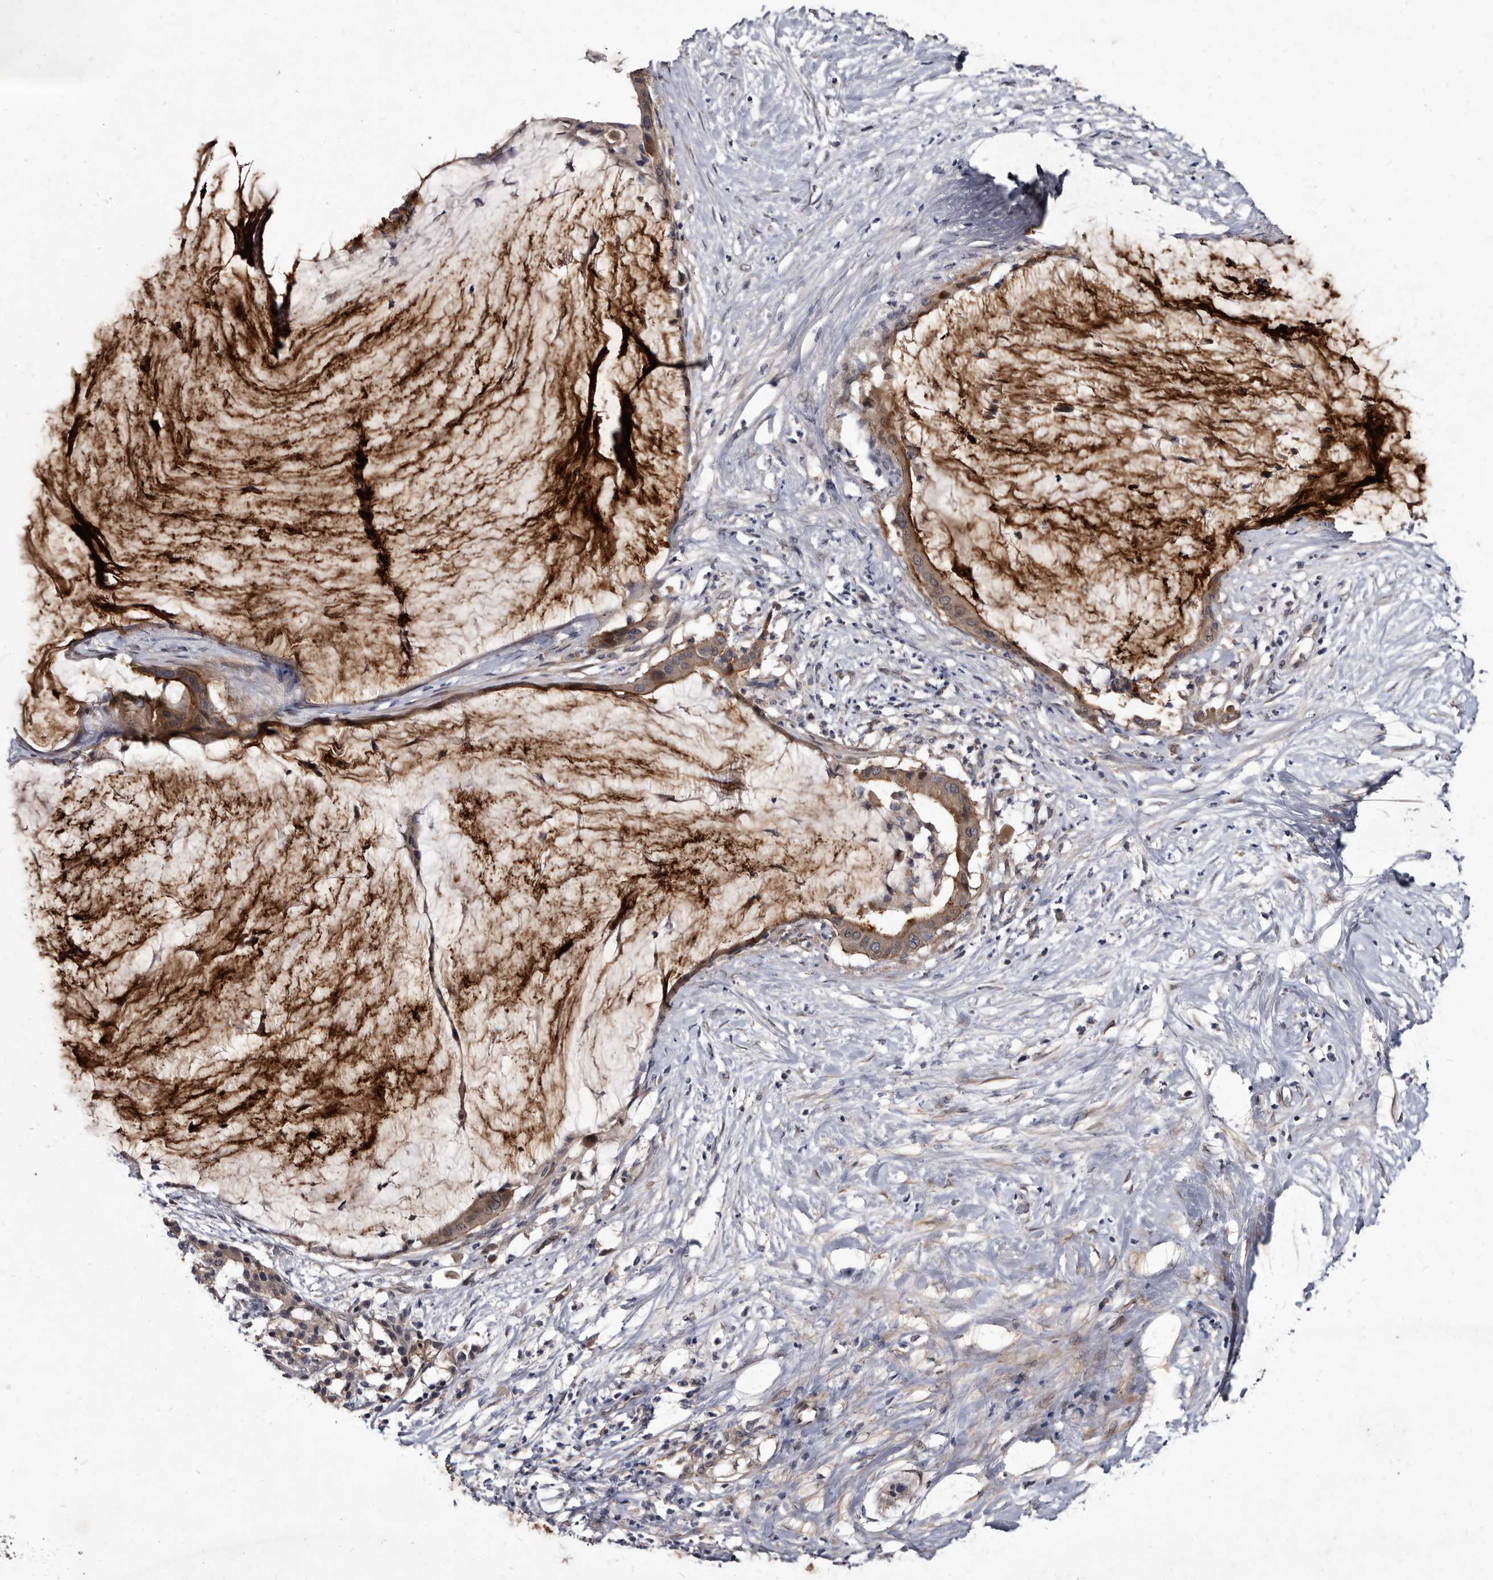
{"staining": {"intensity": "moderate", "quantity": "25%-75%", "location": "cytoplasmic/membranous"}, "tissue": "pancreatic cancer", "cell_type": "Tumor cells", "image_type": "cancer", "snomed": [{"axis": "morphology", "description": "Adenocarcinoma, NOS"}, {"axis": "topography", "description": "Pancreas"}], "caption": "Pancreatic cancer (adenocarcinoma) stained with immunohistochemistry reveals moderate cytoplasmic/membranous staining in approximately 25%-75% of tumor cells.", "gene": "PROM1", "patient": {"sex": "male", "age": 41}}